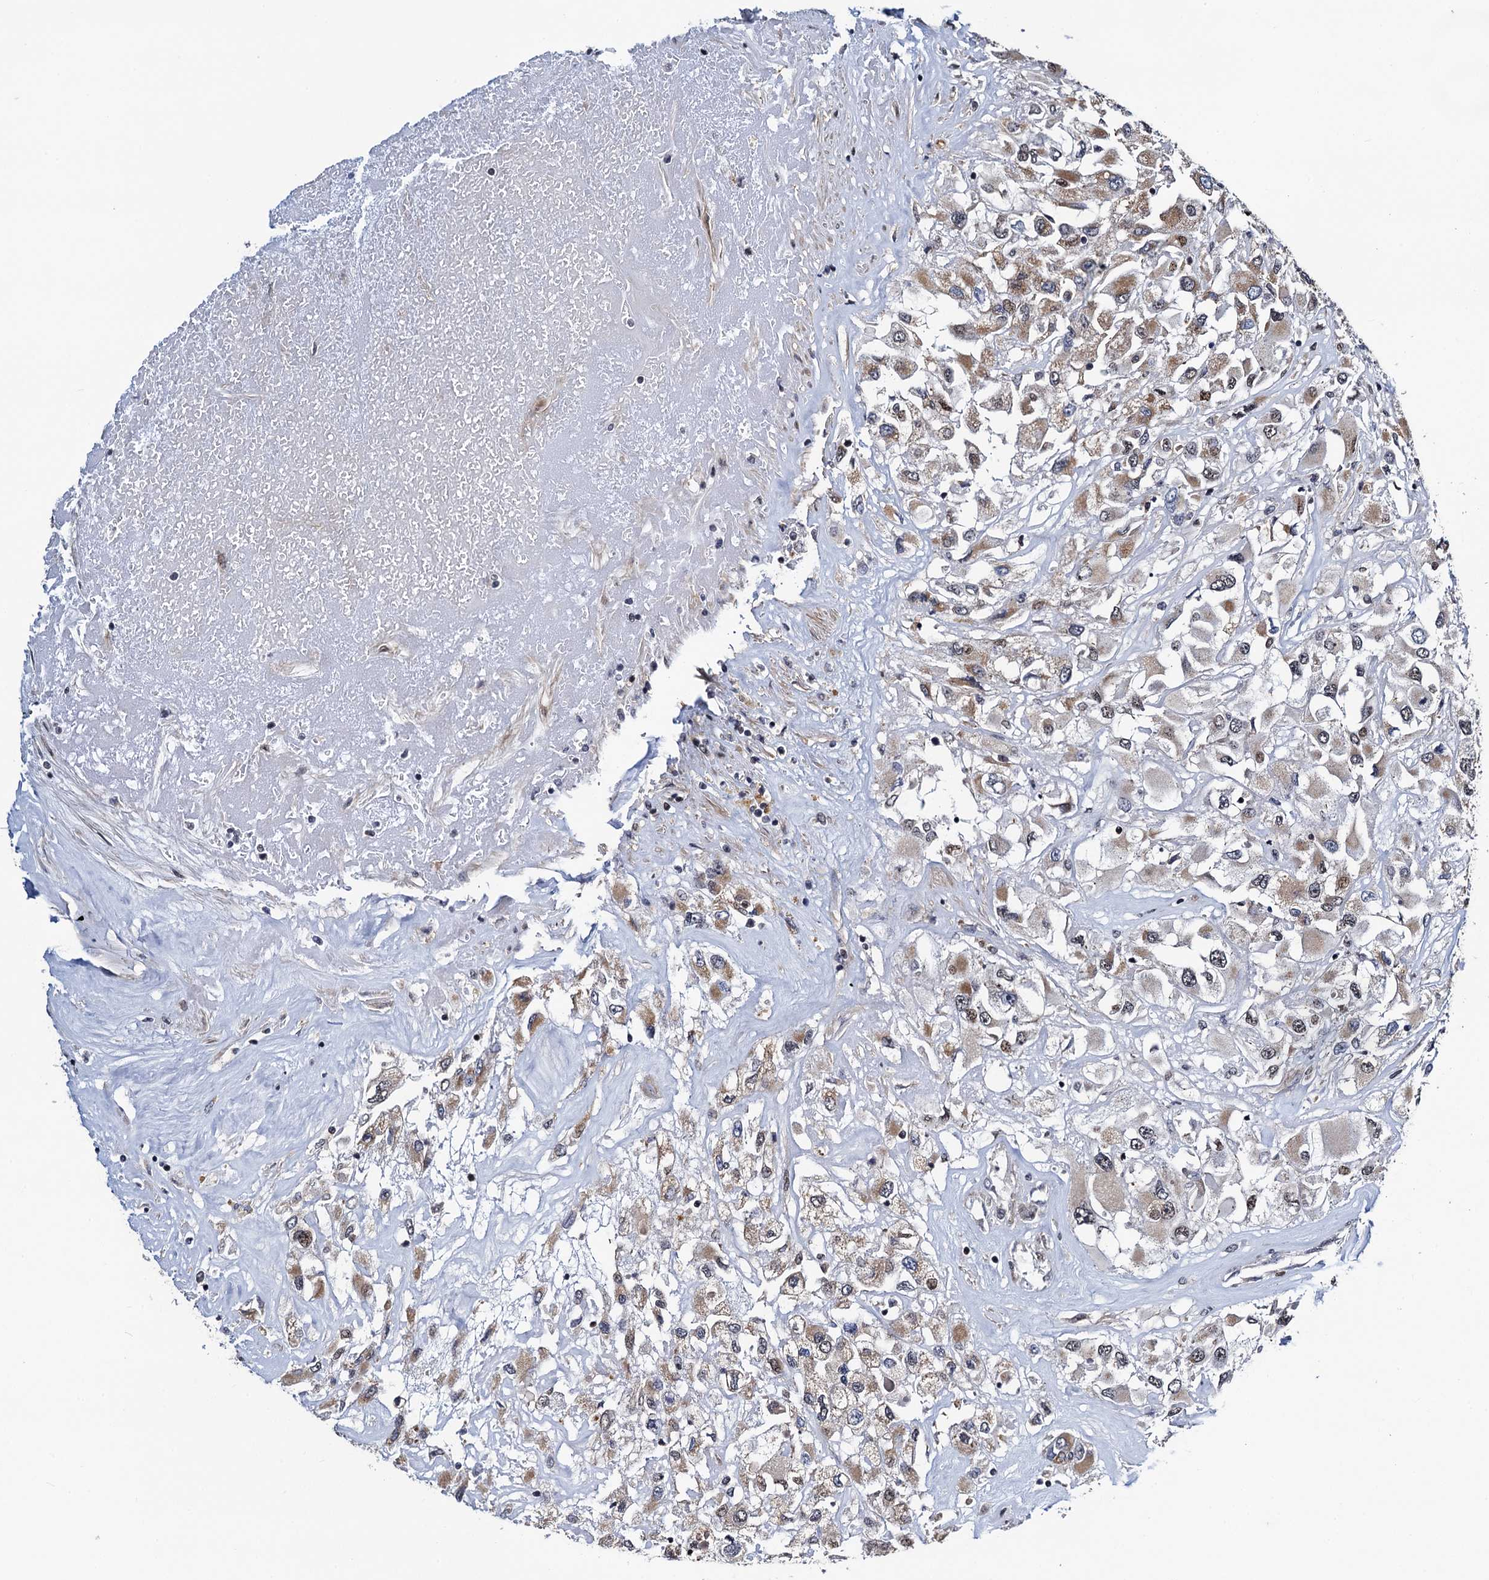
{"staining": {"intensity": "weak", "quantity": ">75%", "location": "cytoplasmic/membranous,nuclear"}, "tissue": "renal cancer", "cell_type": "Tumor cells", "image_type": "cancer", "snomed": [{"axis": "morphology", "description": "Adenocarcinoma, NOS"}, {"axis": "topography", "description": "Kidney"}], "caption": "Brown immunohistochemical staining in human adenocarcinoma (renal) shows weak cytoplasmic/membranous and nuclear staining in approximately >75% of tumor cells.", "gene": "FAM222A", "patient": {"sex": "female", "age": 52}}